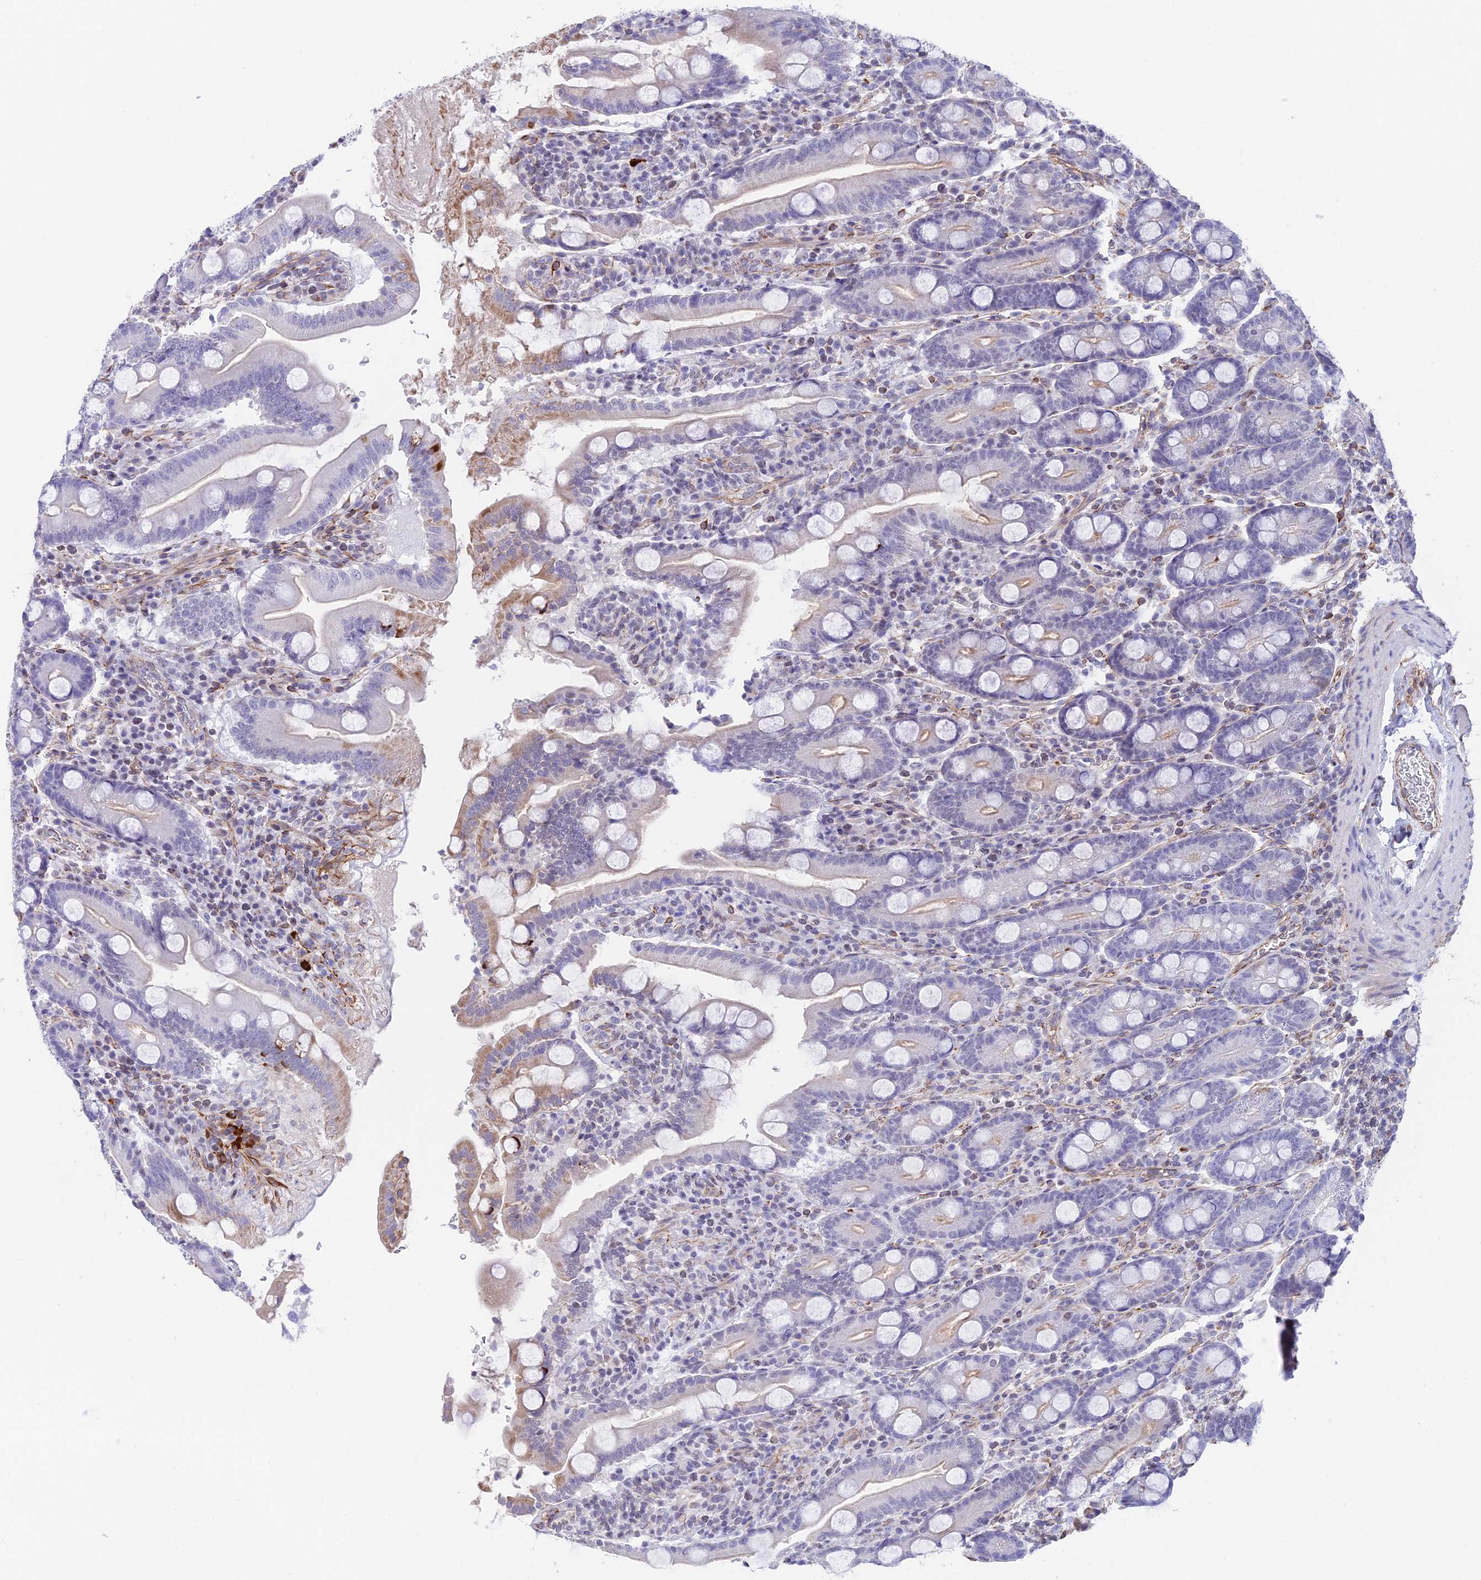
{"staining": {"intensity": "weak", "quantity": "25%-75%", "location": "cytoplasmic/membranous"}, "tissue": "duodenum", "cell_type": "Glandular cells", "image_type": "normal", "snomed": [{"axis": "morphology", "description": "Normal tissue, NOS"}, {"axis": "topography", "description": "Duodenum"}], "caption": "A histopathology image of duodenum stained for a protein demonstrates weak cytoplasmic/membranous brown staining in glandular cells.", "gene": "ZNF652", "patient": {"sex": "male", "age": 35}}